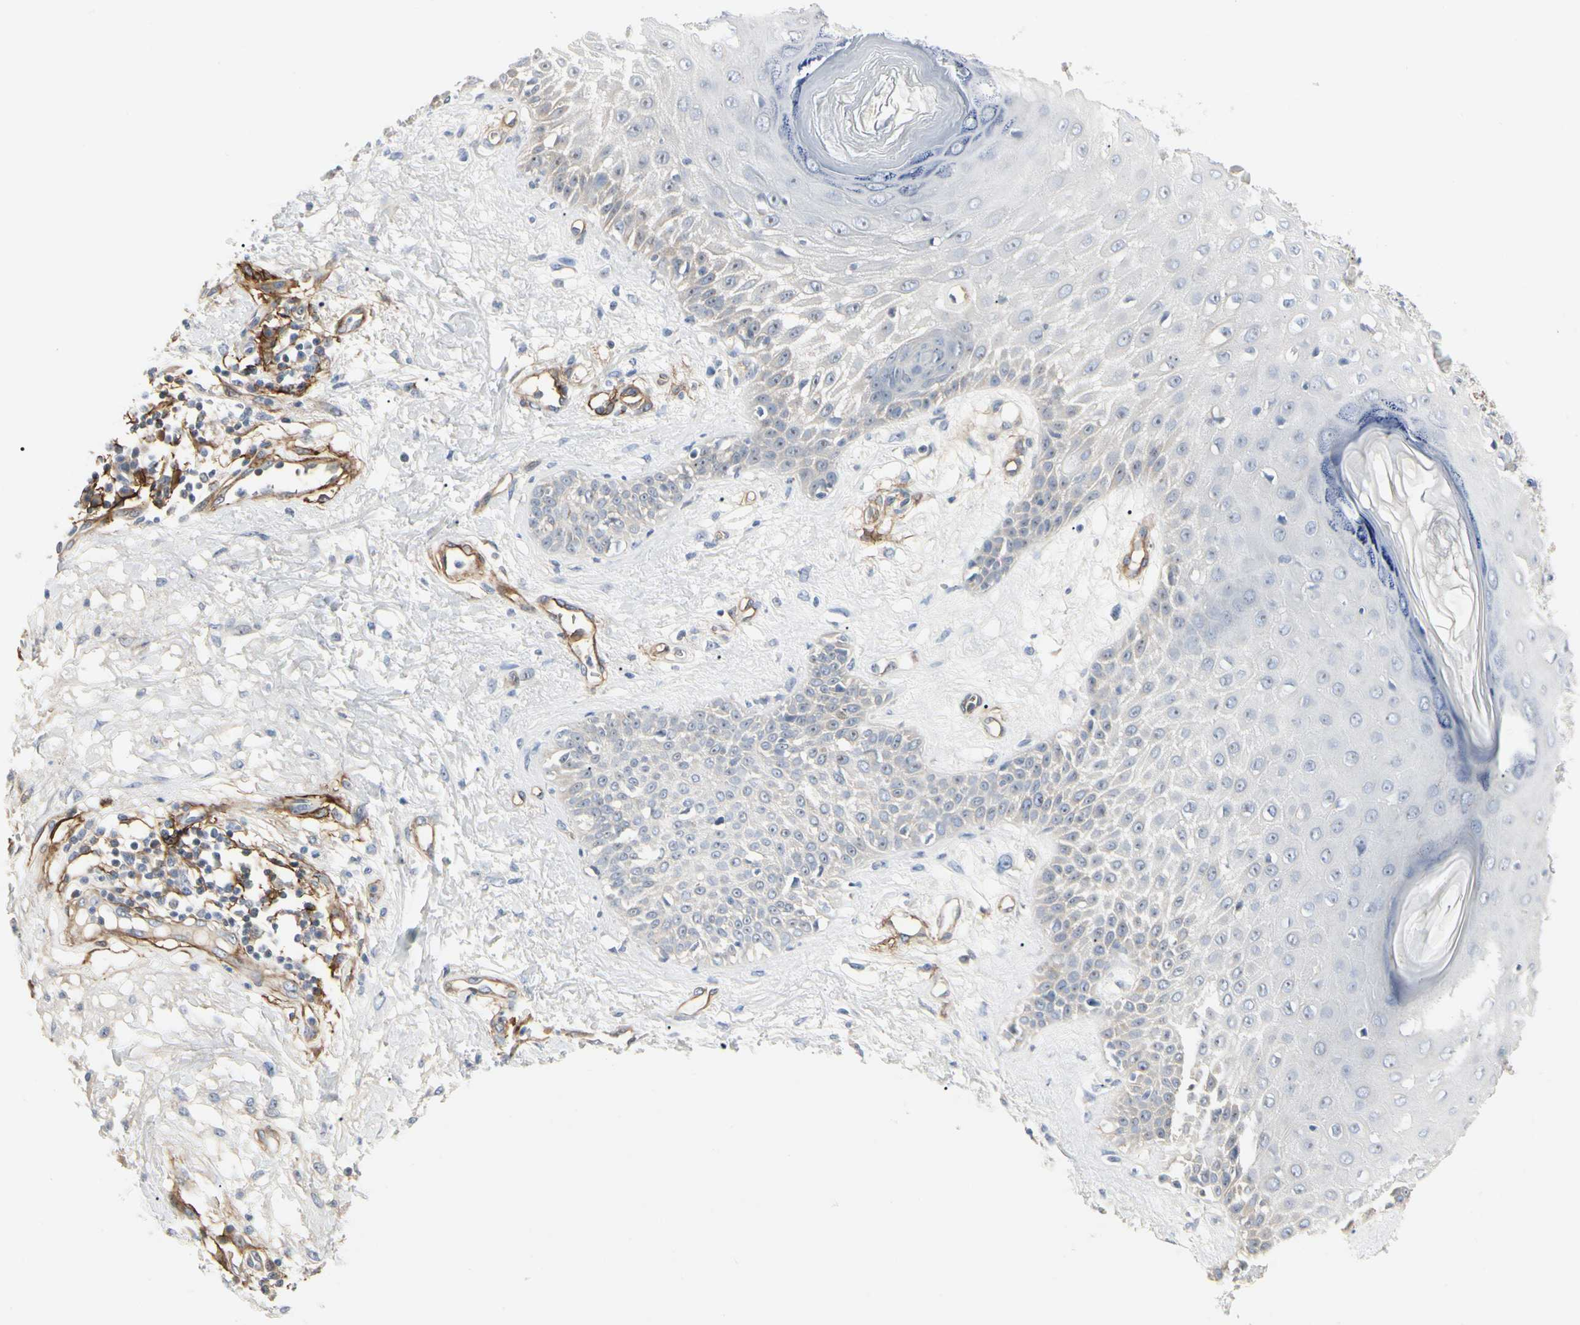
{"staining": {"intensity": "negative", "quantity": "none", "location": "none"}, "tissue": "skin cancer", "cell_type": "Tumor cells", "image_type": "cancer", "snomed": [{"axis": "morphology", "description": "Squamous cell carcinoma, NOS"}, {"axis": "topography", "description": "Skin"}], "caption": "DAB immunohistochemical staining of human skin cancer displays no significant expression in tumor cells. Nuclei are stained in blue.", "gene": "GGT5", "patient": {"sex": "female", "age": 78}}